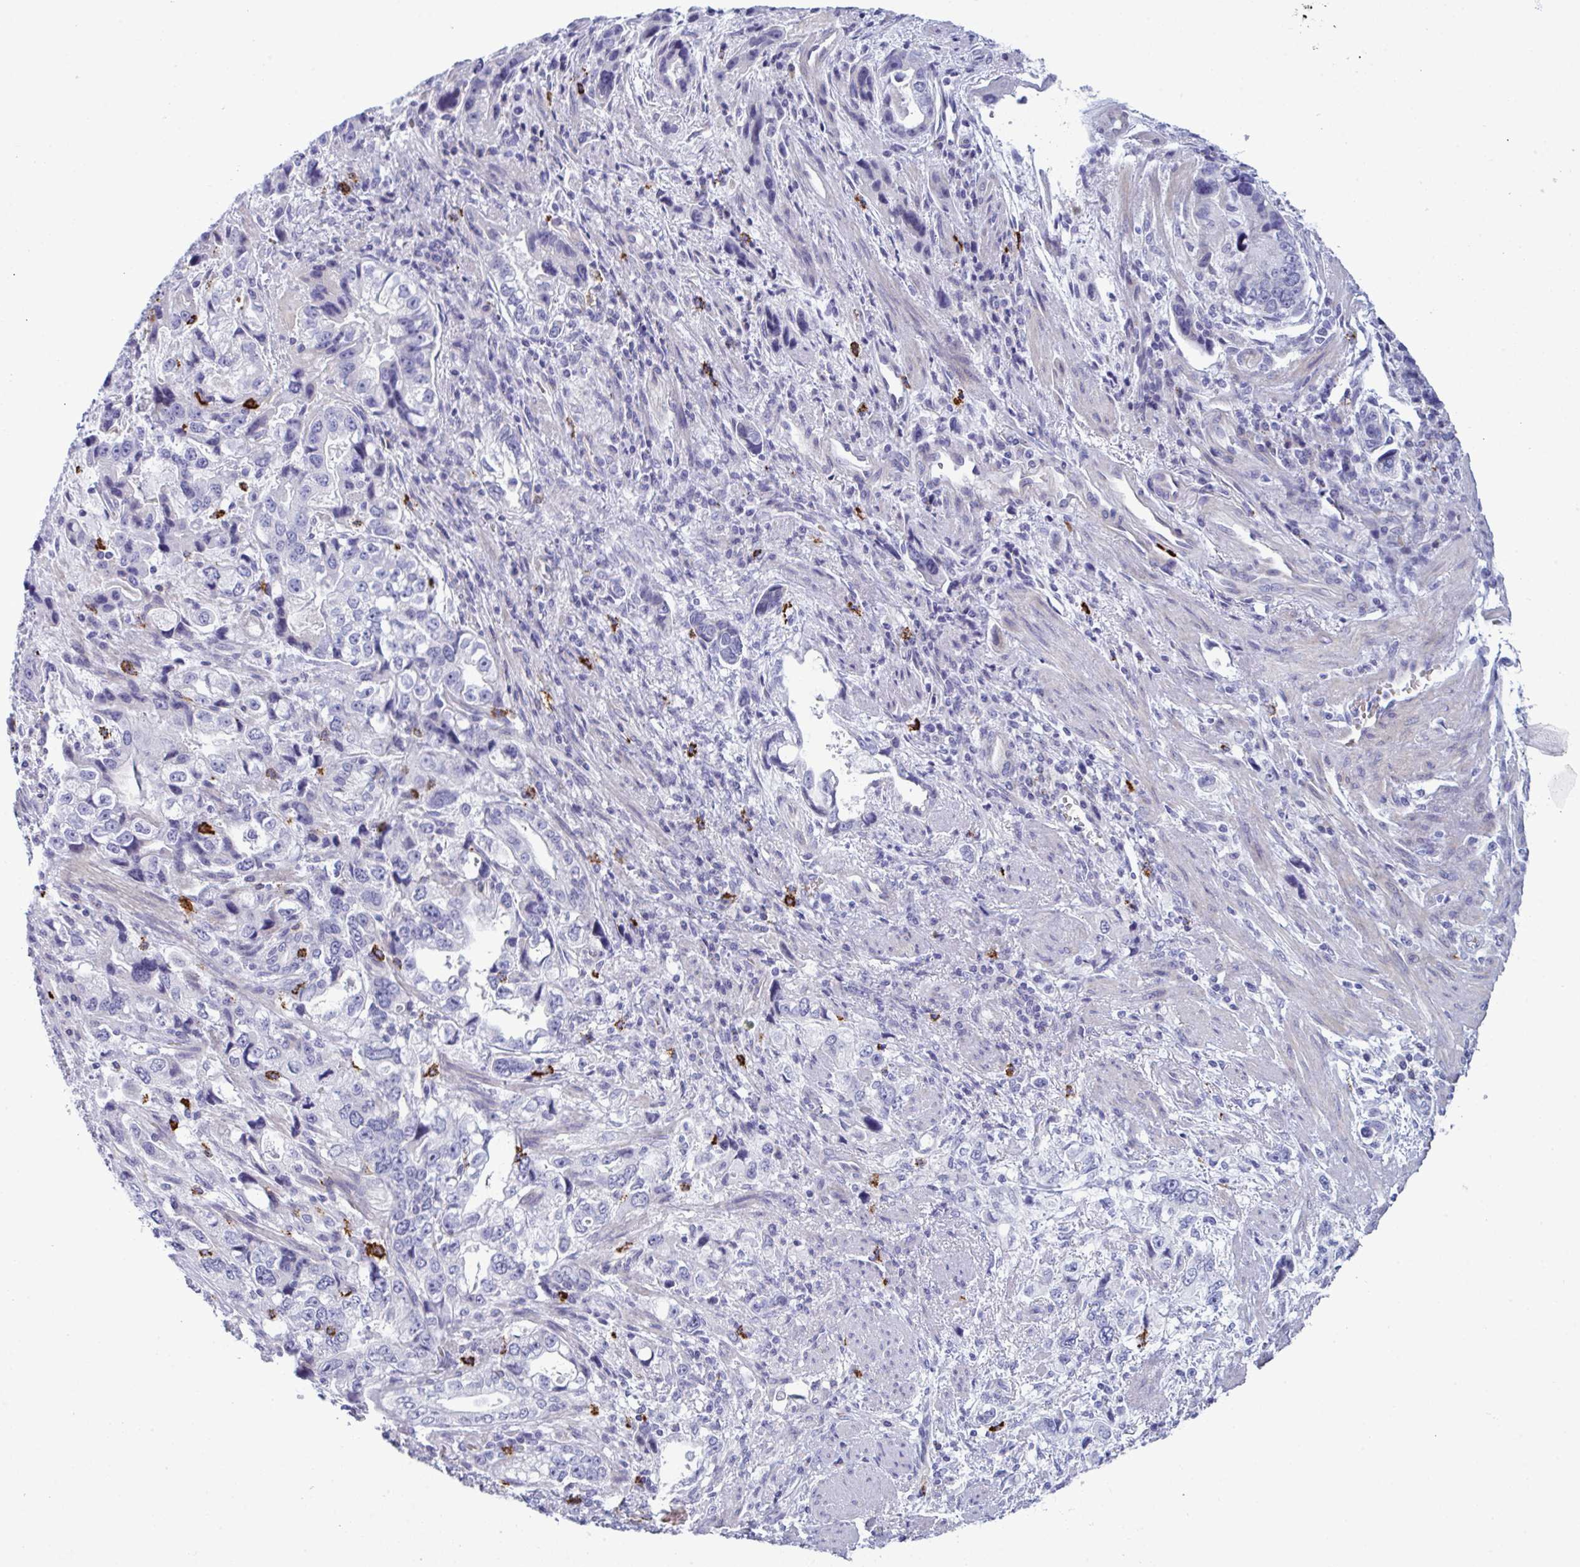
{"staining": {"intensity": "negative", "quantity": "none", "location": "none"}, "tissue": "stomach cancer", "cell_type": "Tumor cells", "image_type": "cancer", "snomed": [{"axis": "morphology", "description": "Adenocarcinoma, NOS"}, {"axis": "topography", "description": "Stomach, lower"}], "caption": "Human stomach cancer stained for a protein using immunohistochemistry (IHC) demonstrates no expression in tumor cells.", "gene": "ZNF684", "patient": {"sex": "female", "age": 93}}